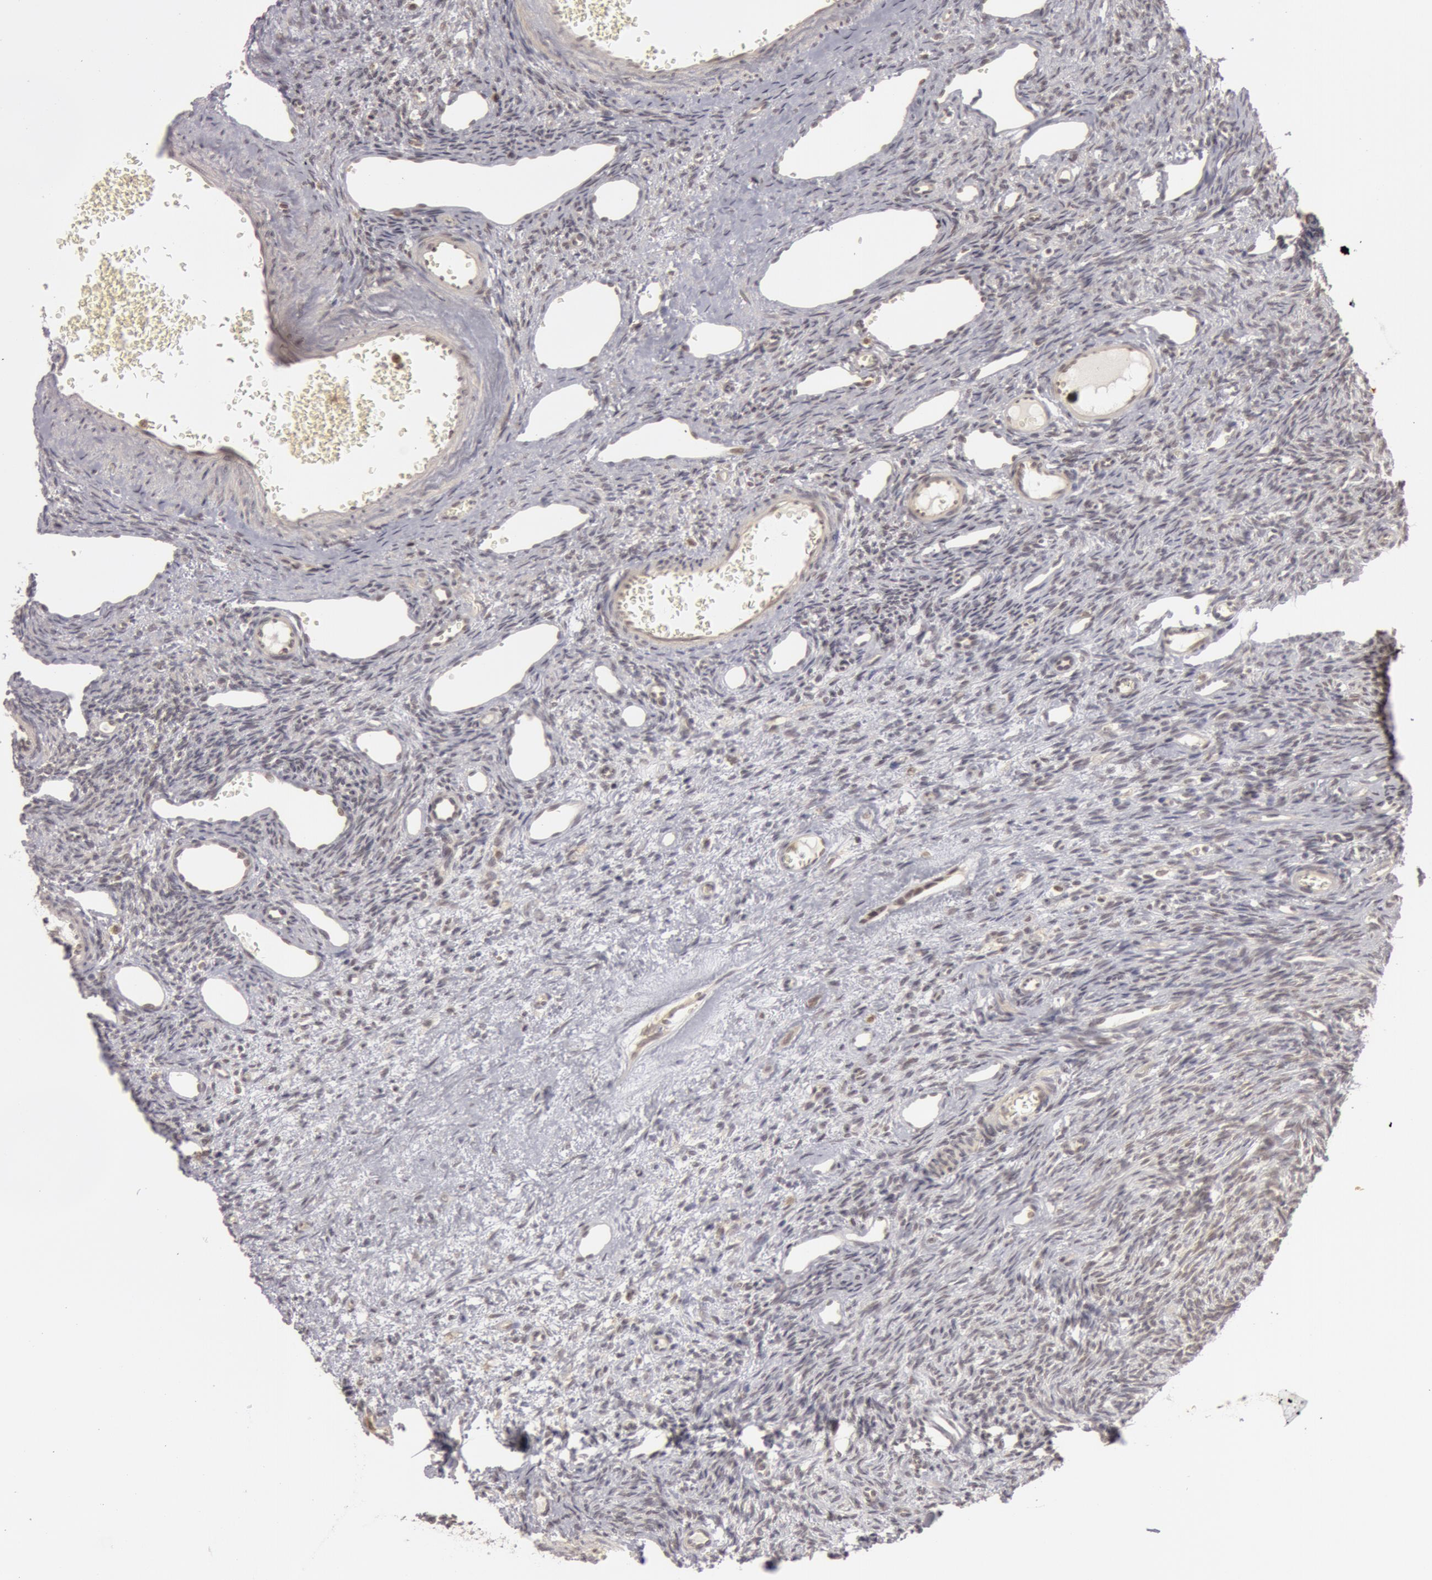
{"staining": {"intensity": "negative", "quantity": "none", "location": "none"}, "tissue": "ovary", "cell_type": "Follicle cells", "image_type": "normal", "snomed": [{"axis": "morphology", "description": "Normal tissue, NOS"}, {"axis": "topography", "description": "Ovary"}], "caption": "This is an IHC photomicrograph of unremarkable ovary. There is no staining in follicle cells.", "gene": "OASL", "patient": {"sex": "female", "age": 33}}